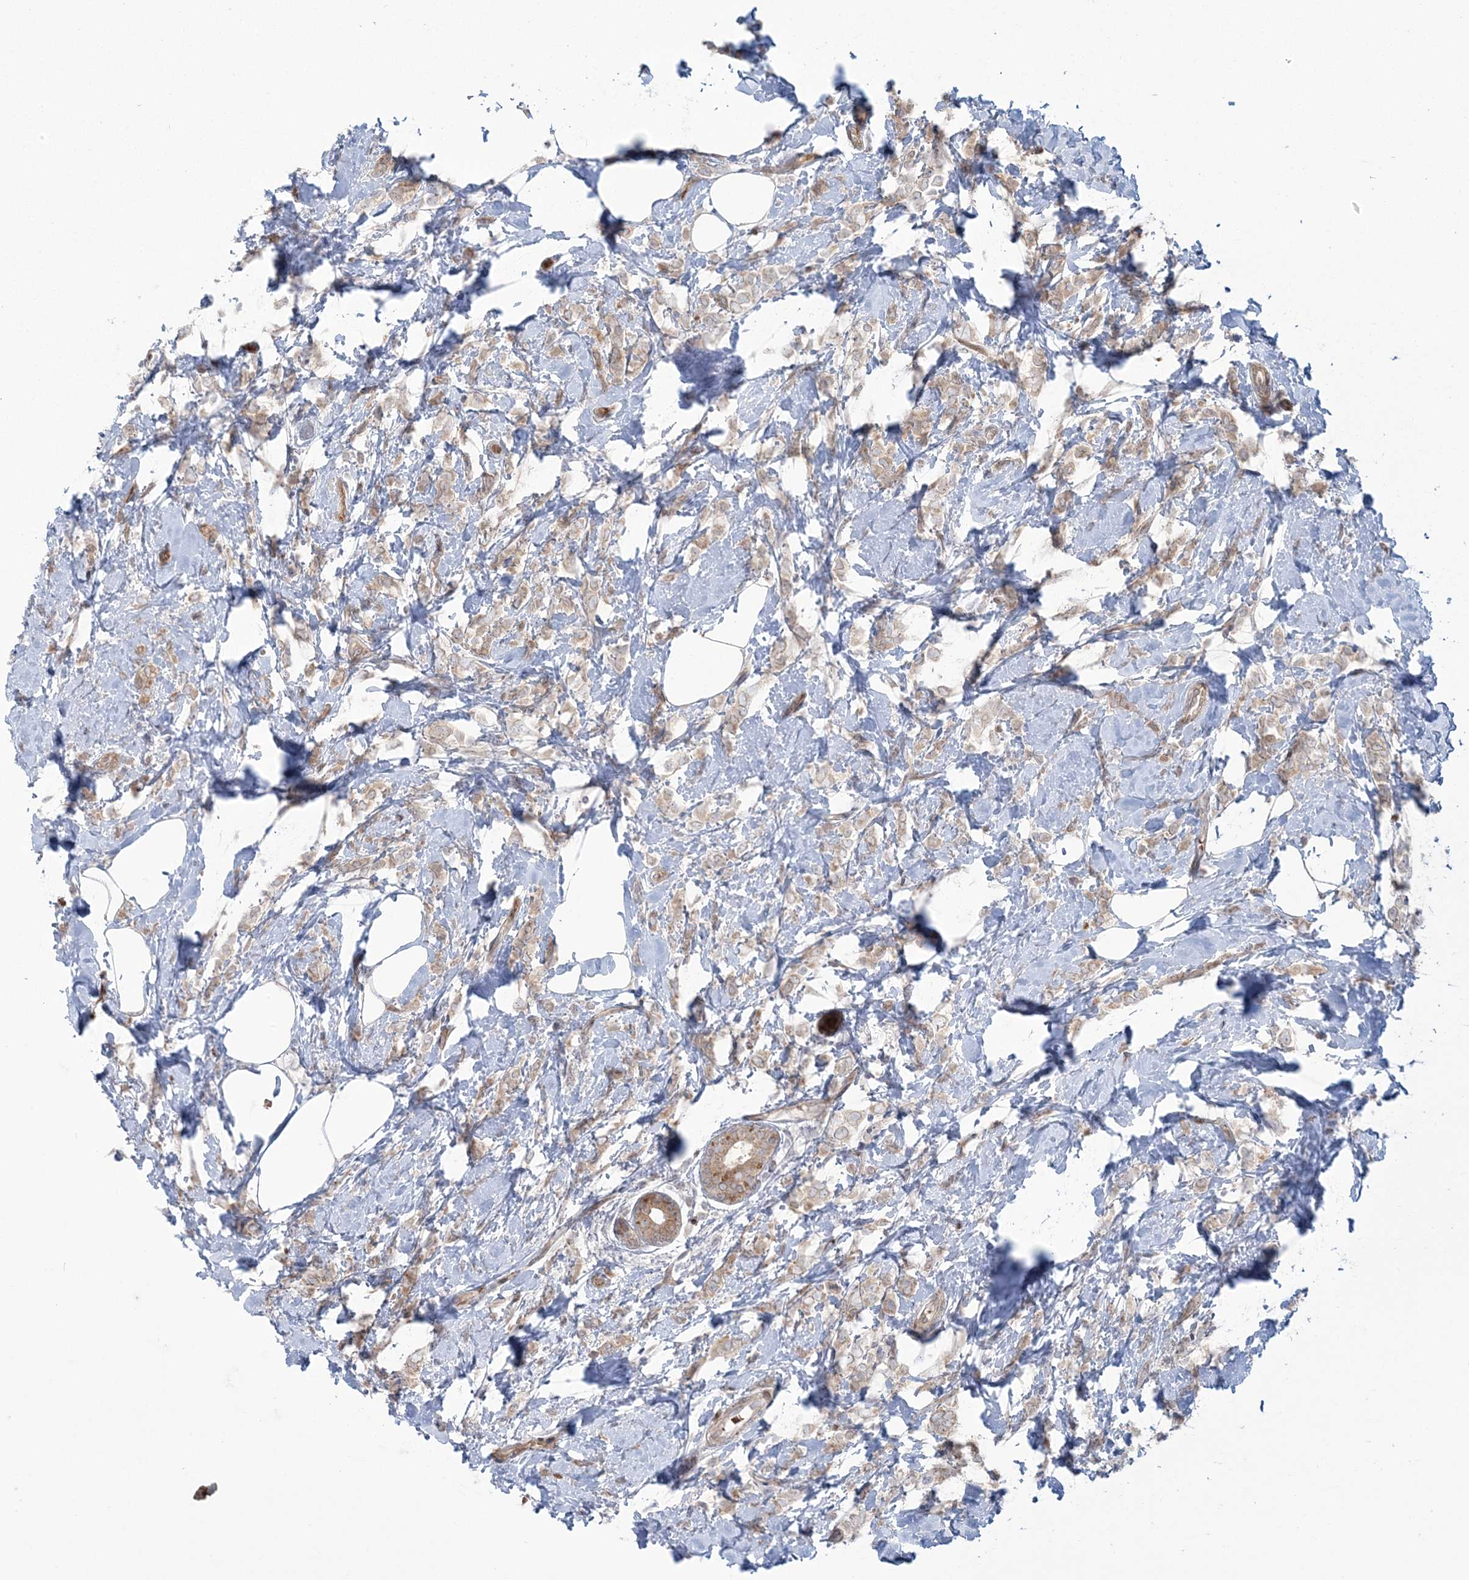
{"staining": {"intensity": "moderate", "quantity": ">75%", "location": "cytoplasmic/membranous"}, "tissue": "breast cancer", "cell_type": "Tumor cells", "image_type": "cancer", "snomed": [{"axis": "morphology", "description": "Lobular carcinoma"}, {"axis": "topography", "description": "Breast"}], "caption": "Immunohistochemistry micrograph of breast cancer (lobular carcinoma) stained for a protein (brown), which exhibits medium levels of moderate cytoplasmic/membranous positivity in about >75% of tumor cells.", "gene": "NUDT9", "patient": {"sex": "female", "age": 47}}